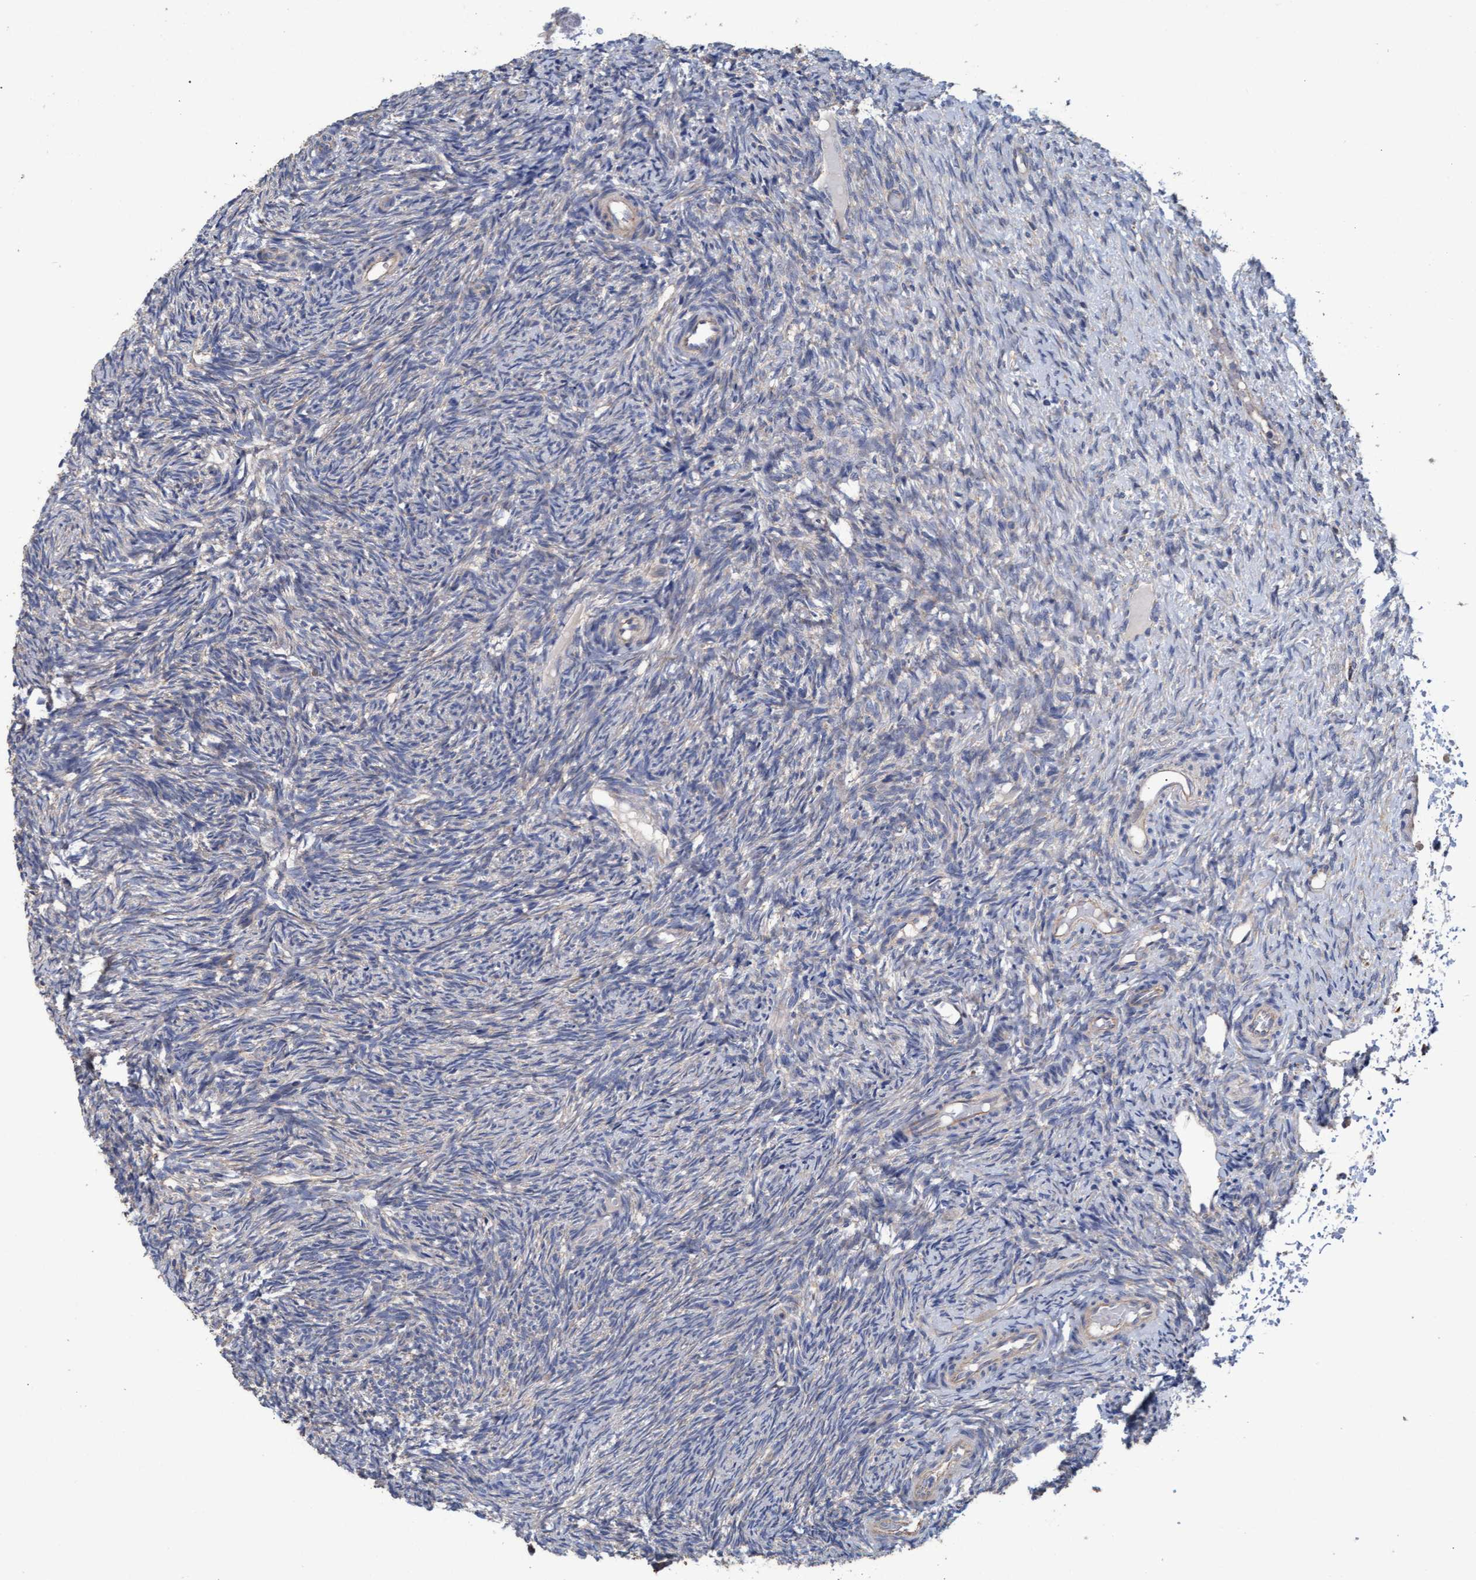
{"staining": {"intensity": "moderate", "quantity": ">75%", "location": "cytoplasmic/membranous"}, "tissue": "ovary", "cell_type": "Follicle cells", "image_type": "normal", "snomed": [{"axis": "morphology", "description": "Normal tissue, NOS"}, {"axis": "topography", "description": "Ovary"}], "caption": "Brown immunohistochemical staining in normal human ovary reveals moderate cytoplasmic/membranous staining in approximately >75% of follicle cells. (DAB IHC, brown staining for protein, blue staining for nuclei).", "gene": "MRPL38", "patient": {"sex": "female", "age": 41}}